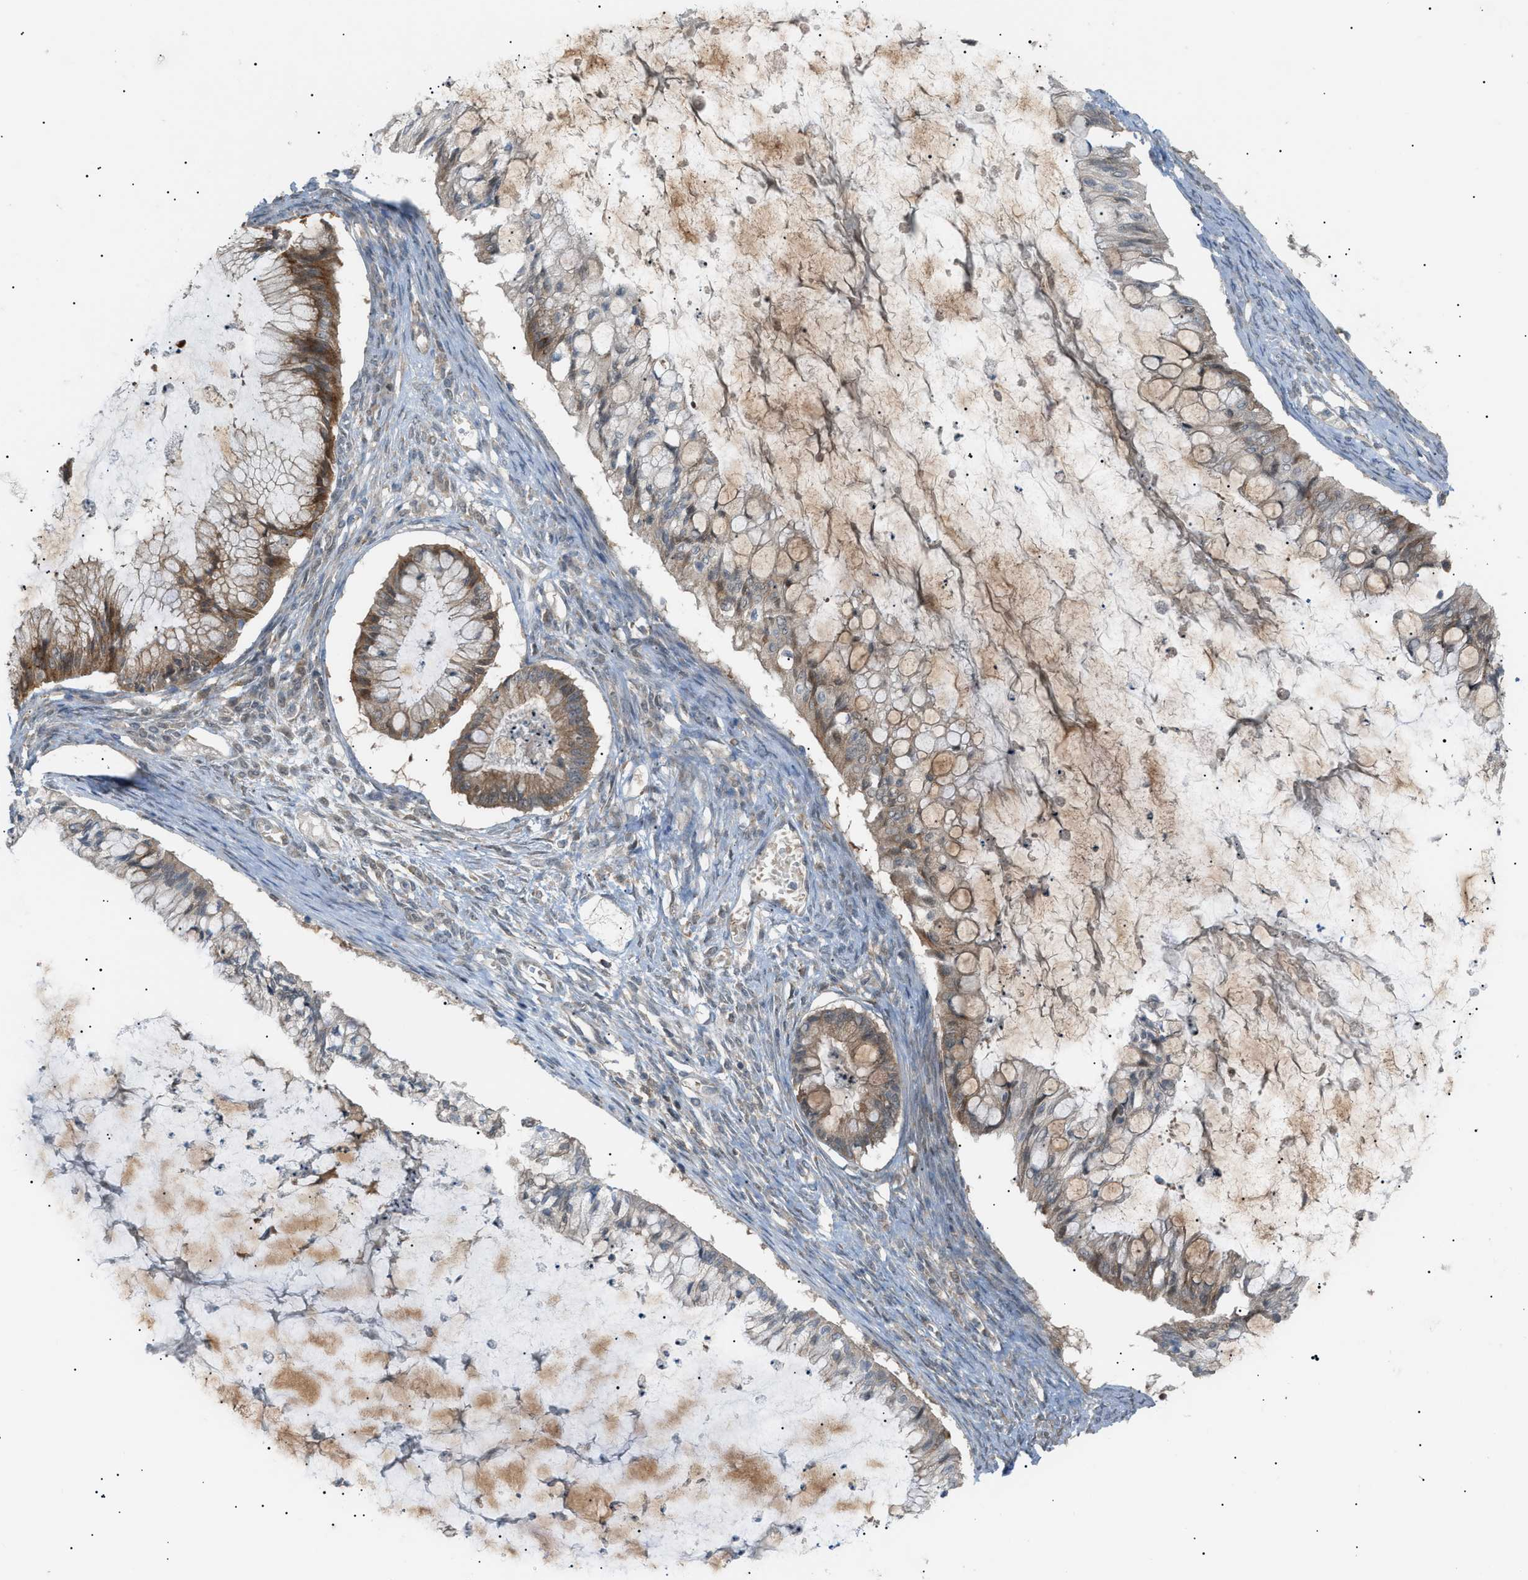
{"staining": {"intensity": "moderate", "quantity": ">75%", "location": "cytoplasmic/membranous"}, "tissue": "ovarian cancer", "cell_type": "Tumor cells", "image_type": "cancer", "snomed": [{"axis": "morphology", "description": "Cystadenocarcinoma, mucinous, NOS"}, {"axis": "topography", "description": "Ovary"}], "caption": "Protein staining shows moderate cytoplasmic/membranous expression in approximately >75% of tumor cells in ovarian cancer.", "gene": "LPIN2", "patient": {"sex": "female", "age": 57}}